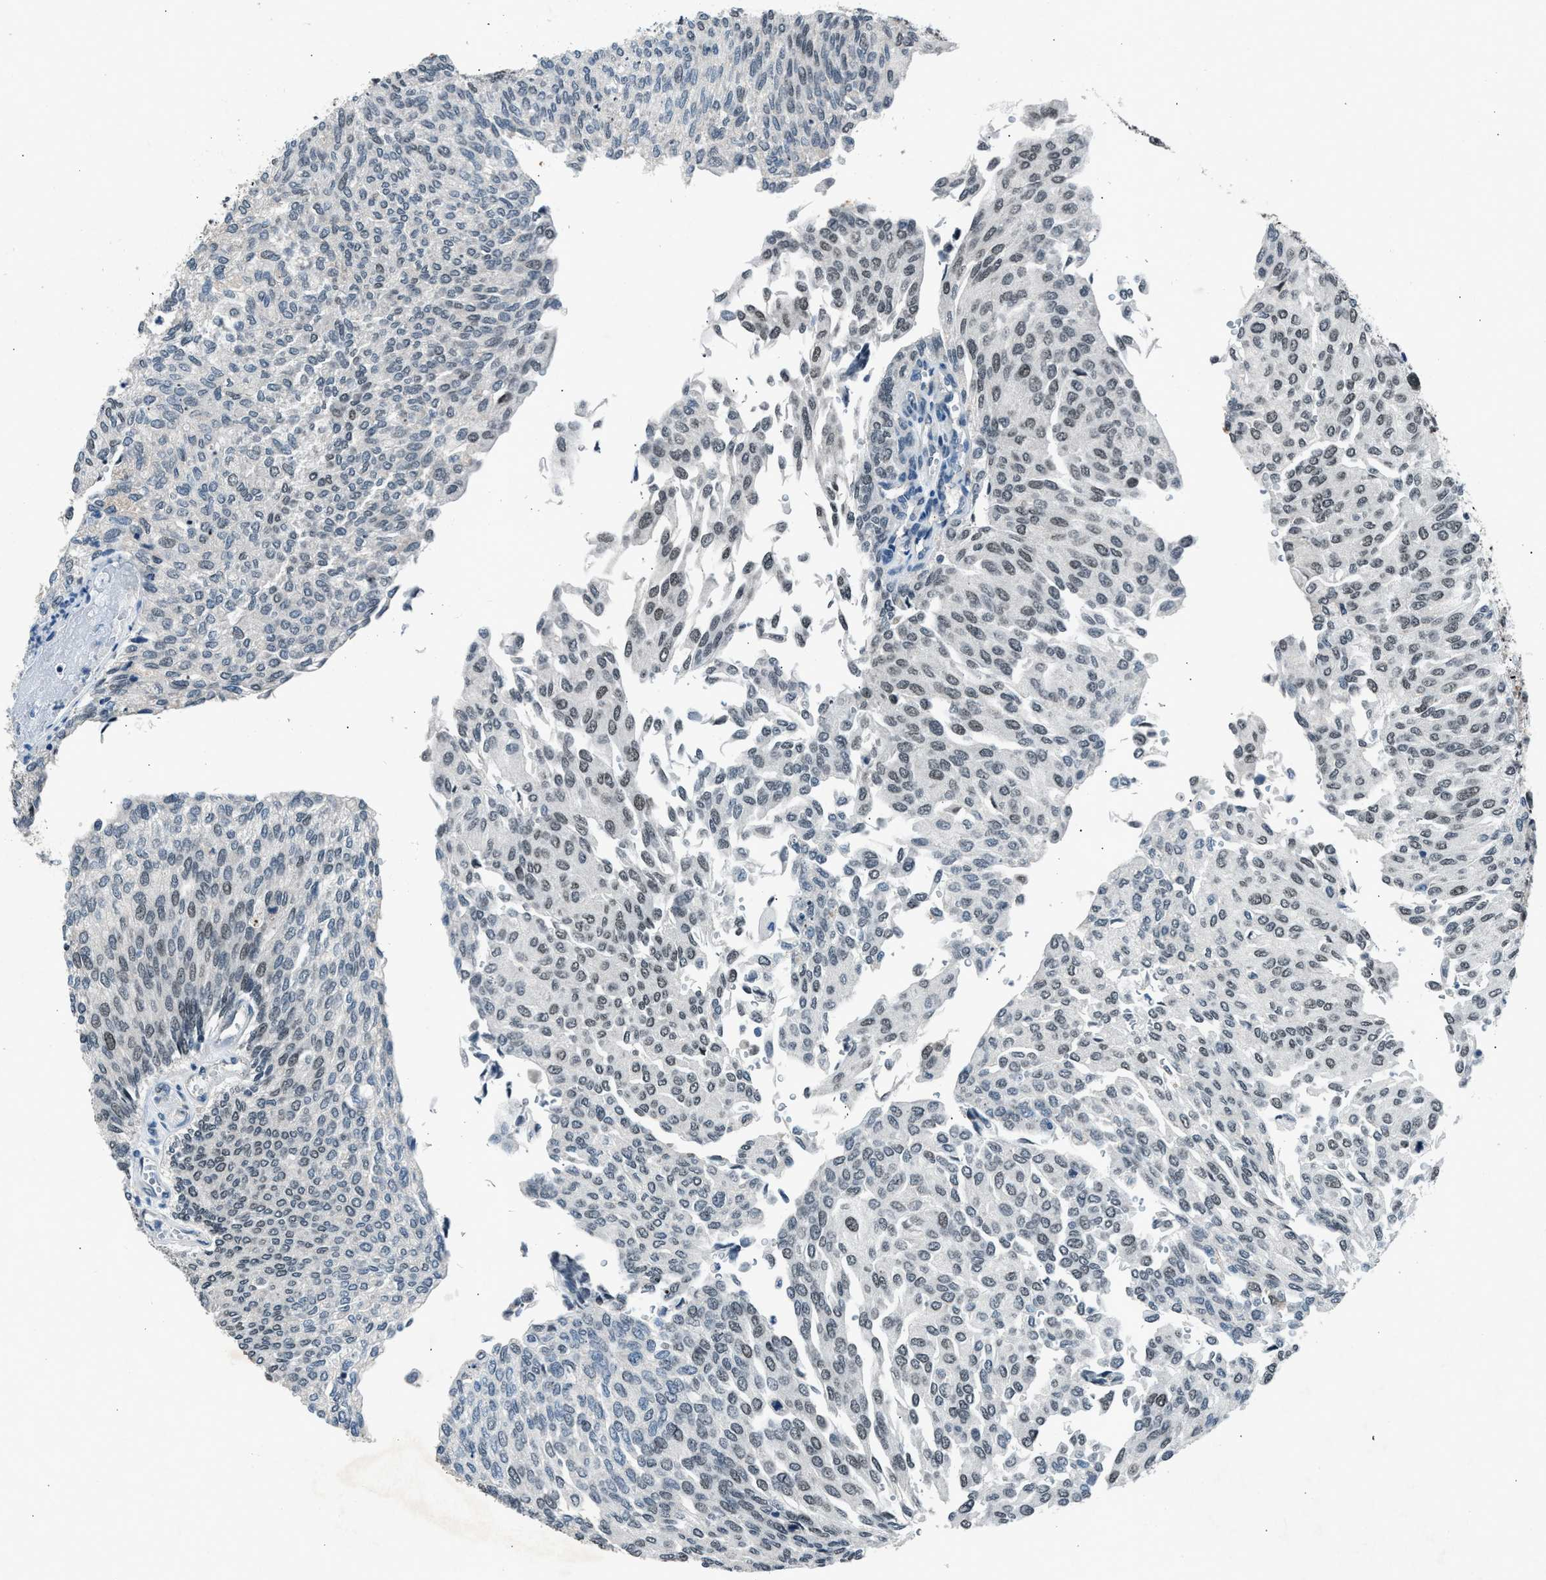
{"staining": {"intensity": "negative", "quantity": "none", "location": "none"}, "tissue": "urothelial cancer", "cell_type": "Tumor cells", "image_type": "cancer", "snomed": [{"axis": "morphology", "description": "Urothelial carcinoma, Low grade"}, {"axis": "topography", "description": "Urinary bladder"}], "caption": "Protein analysis of urothelial carcinoma (low-grade) reveals no significant staining in tumor cells.", "gene": "ADCY1", "patient": {"sex": "female", "age": 79}}